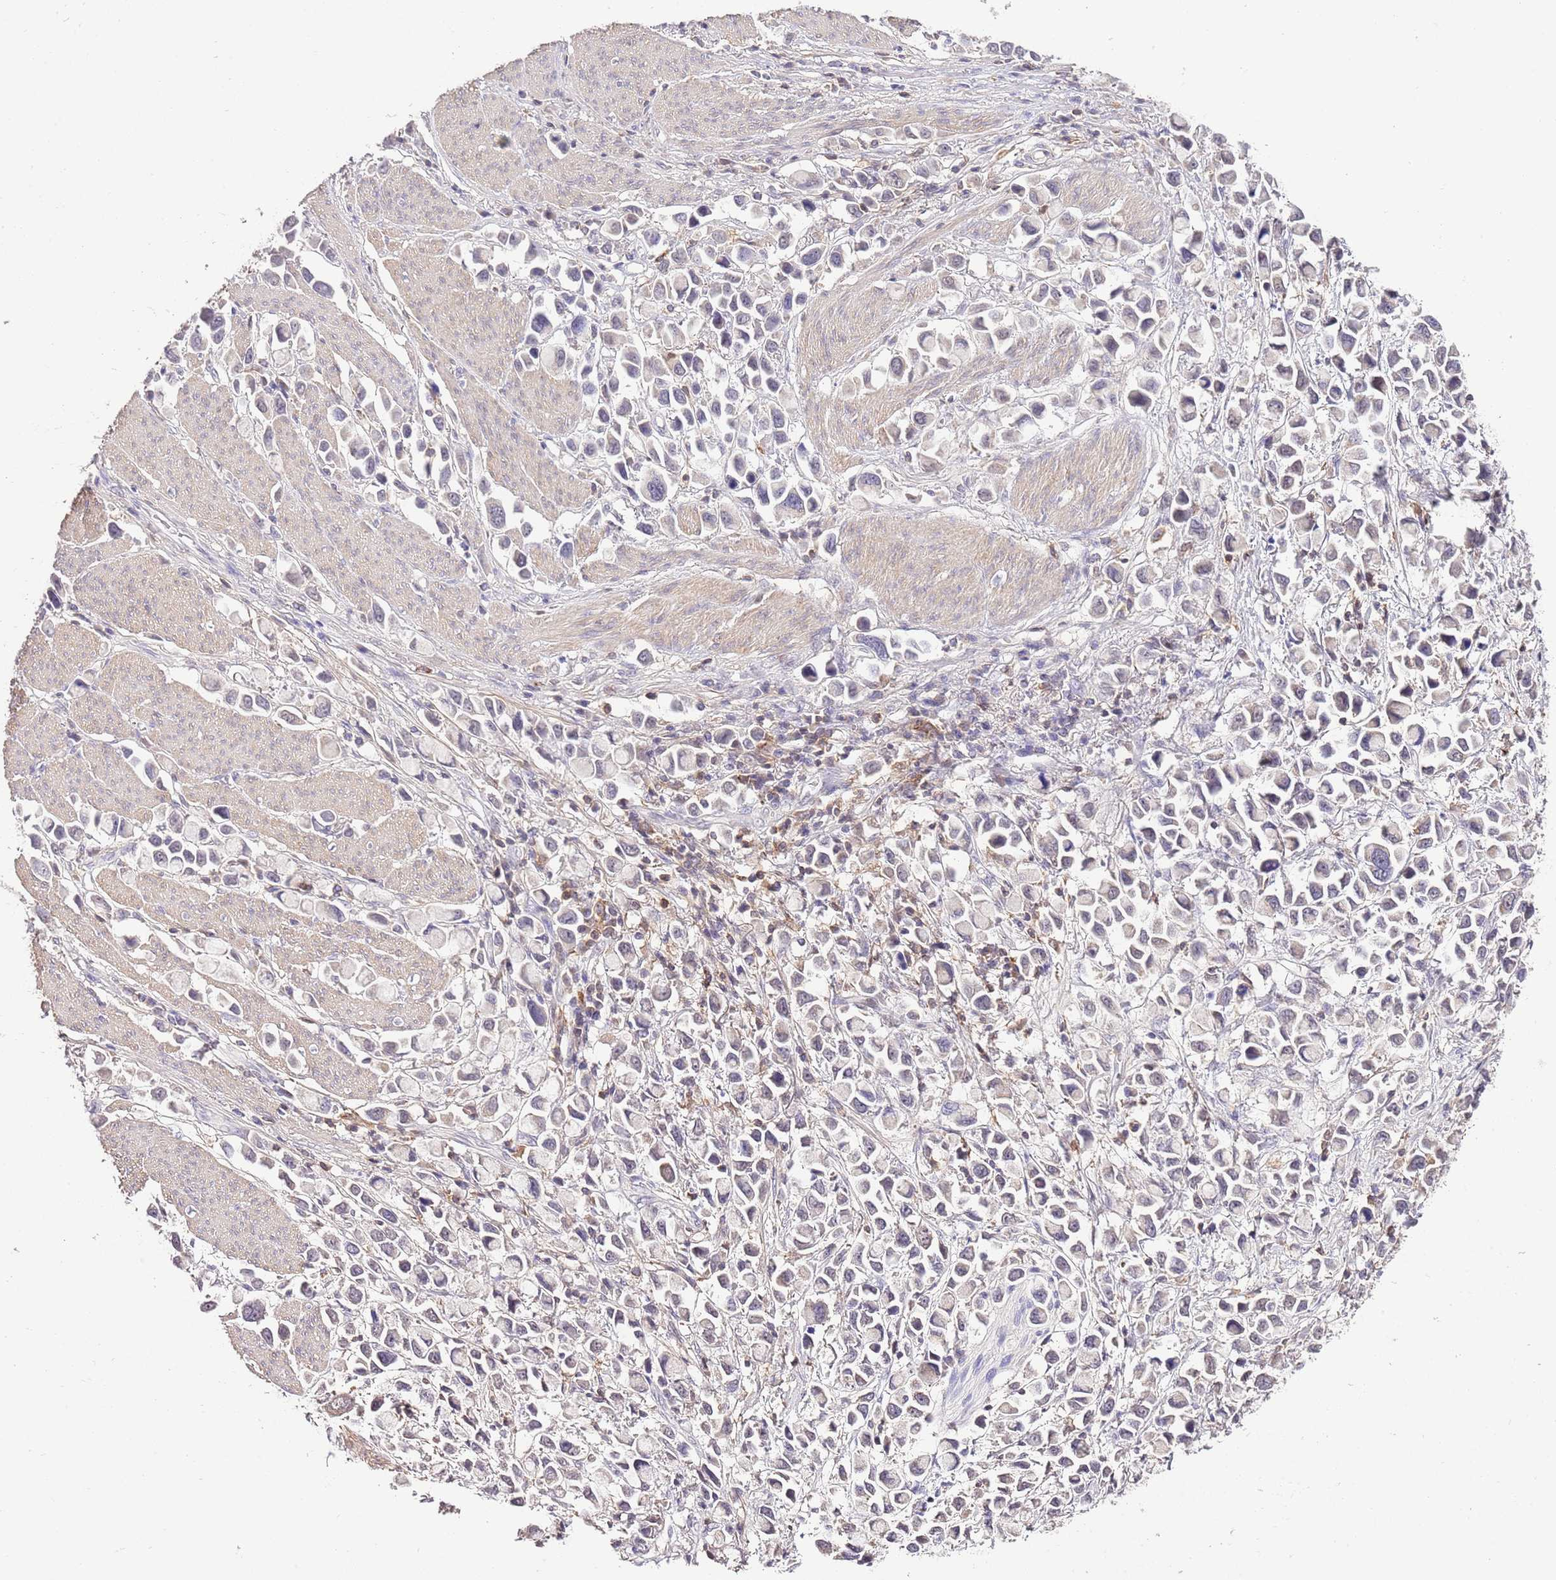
{"staining": {"intensity": "negative", "quantity": "none", "location": "none"}, "tissue": "stomach cancer", "cell_type": "Tumor cells", "image_type": "cancer", "snomed": [{"axis": "morphology", "description": "Adenocarcinoma, NOS"}, {"axis": "topography", "description": "Stomach"}], "caption": "Tumor cells show no significant protein staining in adenocarcinoma (stomach).", "gene": "EFHD1", "patient": {"sex": "female", "age": 81}}